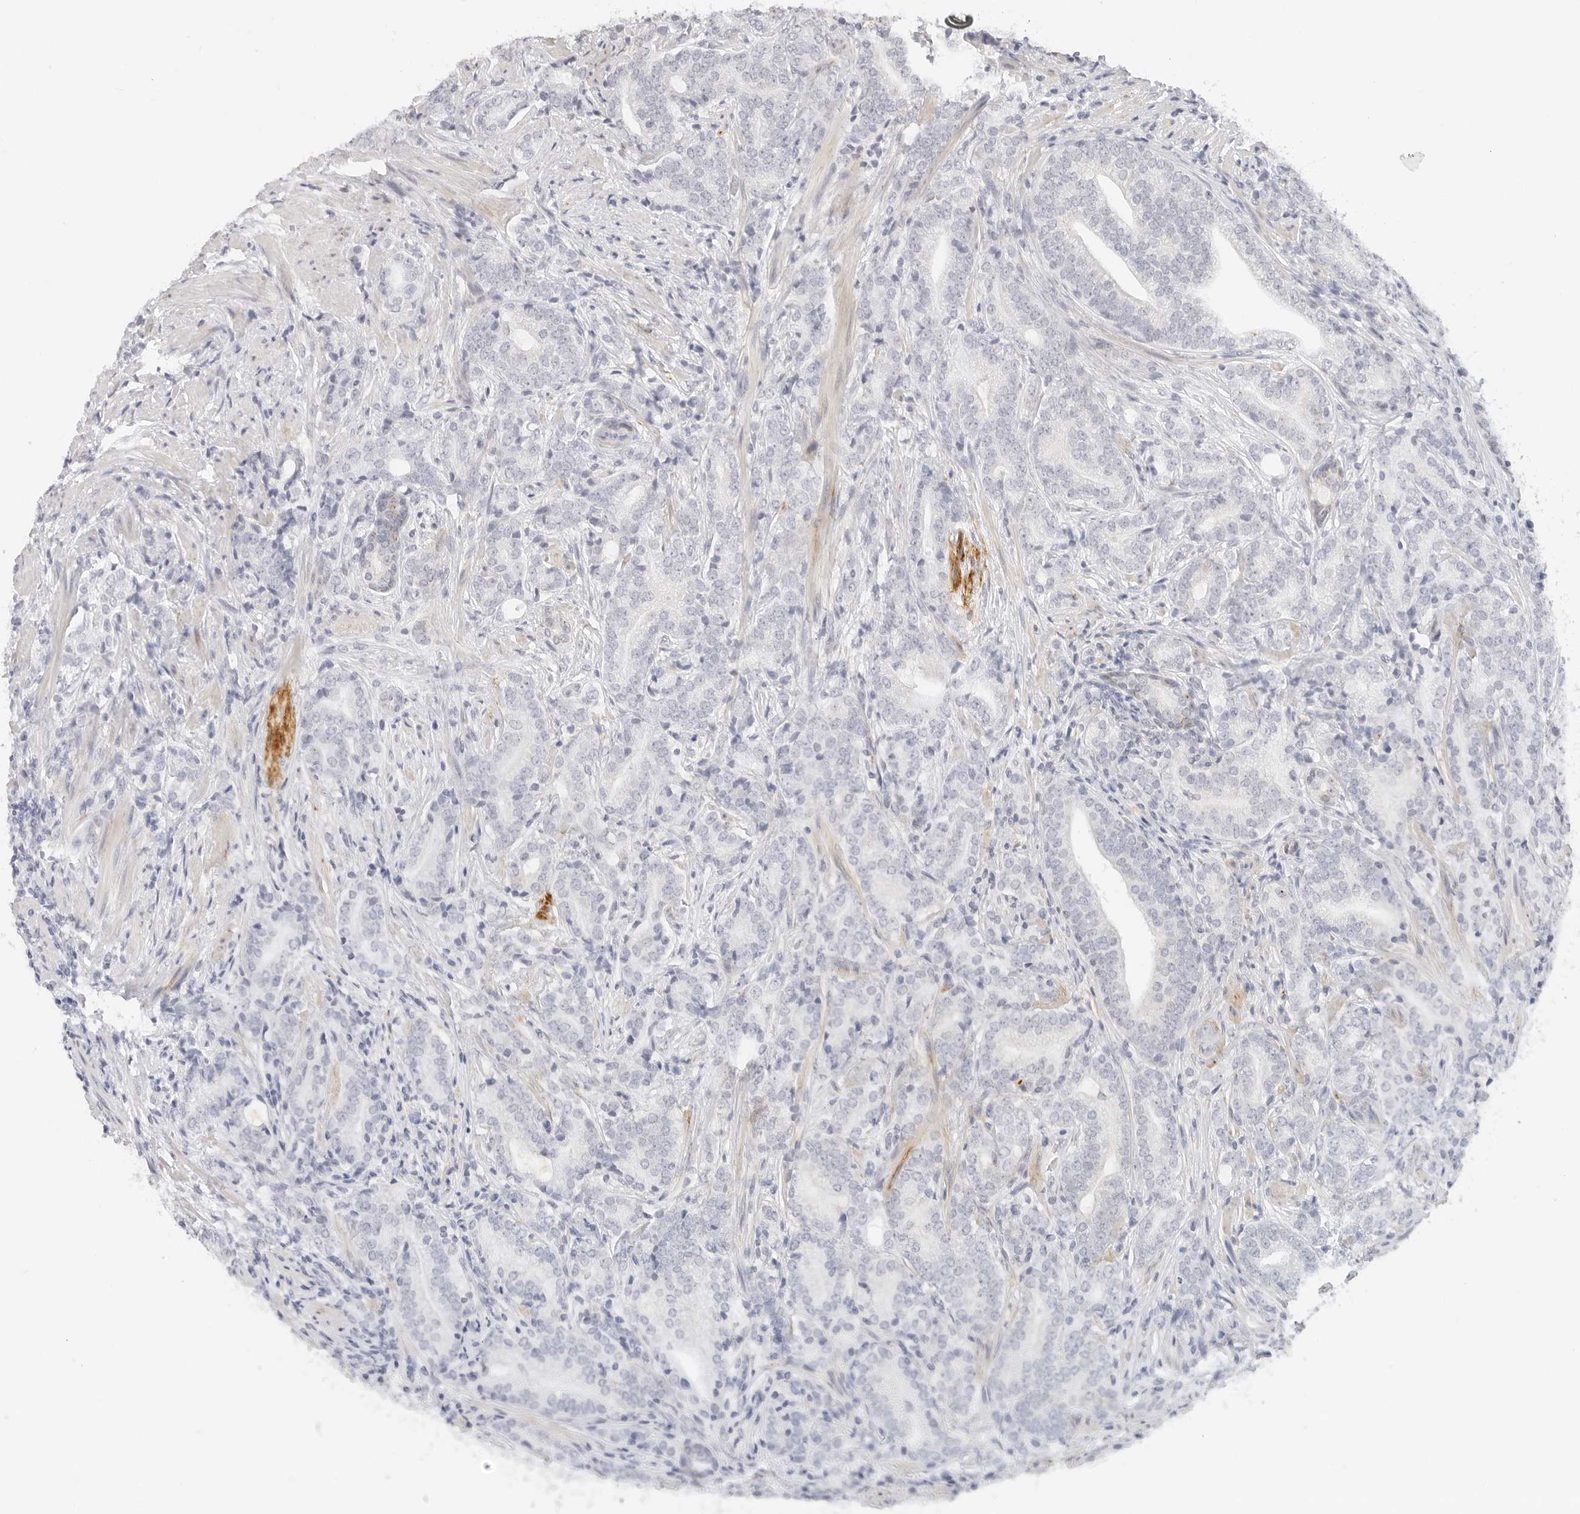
{"staining": {"intensity": "negative", "quantity": "none", "location": "none"}, "tissue": "prostate cancer", "cell_type": "Tumor cells", "image_type": "cancer", "snomed": [{"axis": "morphology", "description": "Adenocarcinoma, High grade"}, {"axis": "topography", "description": "Prostate"}], "caption": "This image is of prostate adenocarcinoma (high-grade) stained with immunohistochemistry to label a protein in brown with the nuclei are counter-stained blue. There is no positivity in tumor cells.", "gene": "PCDH19", "patient": {"sex": "male", "age": 57}}